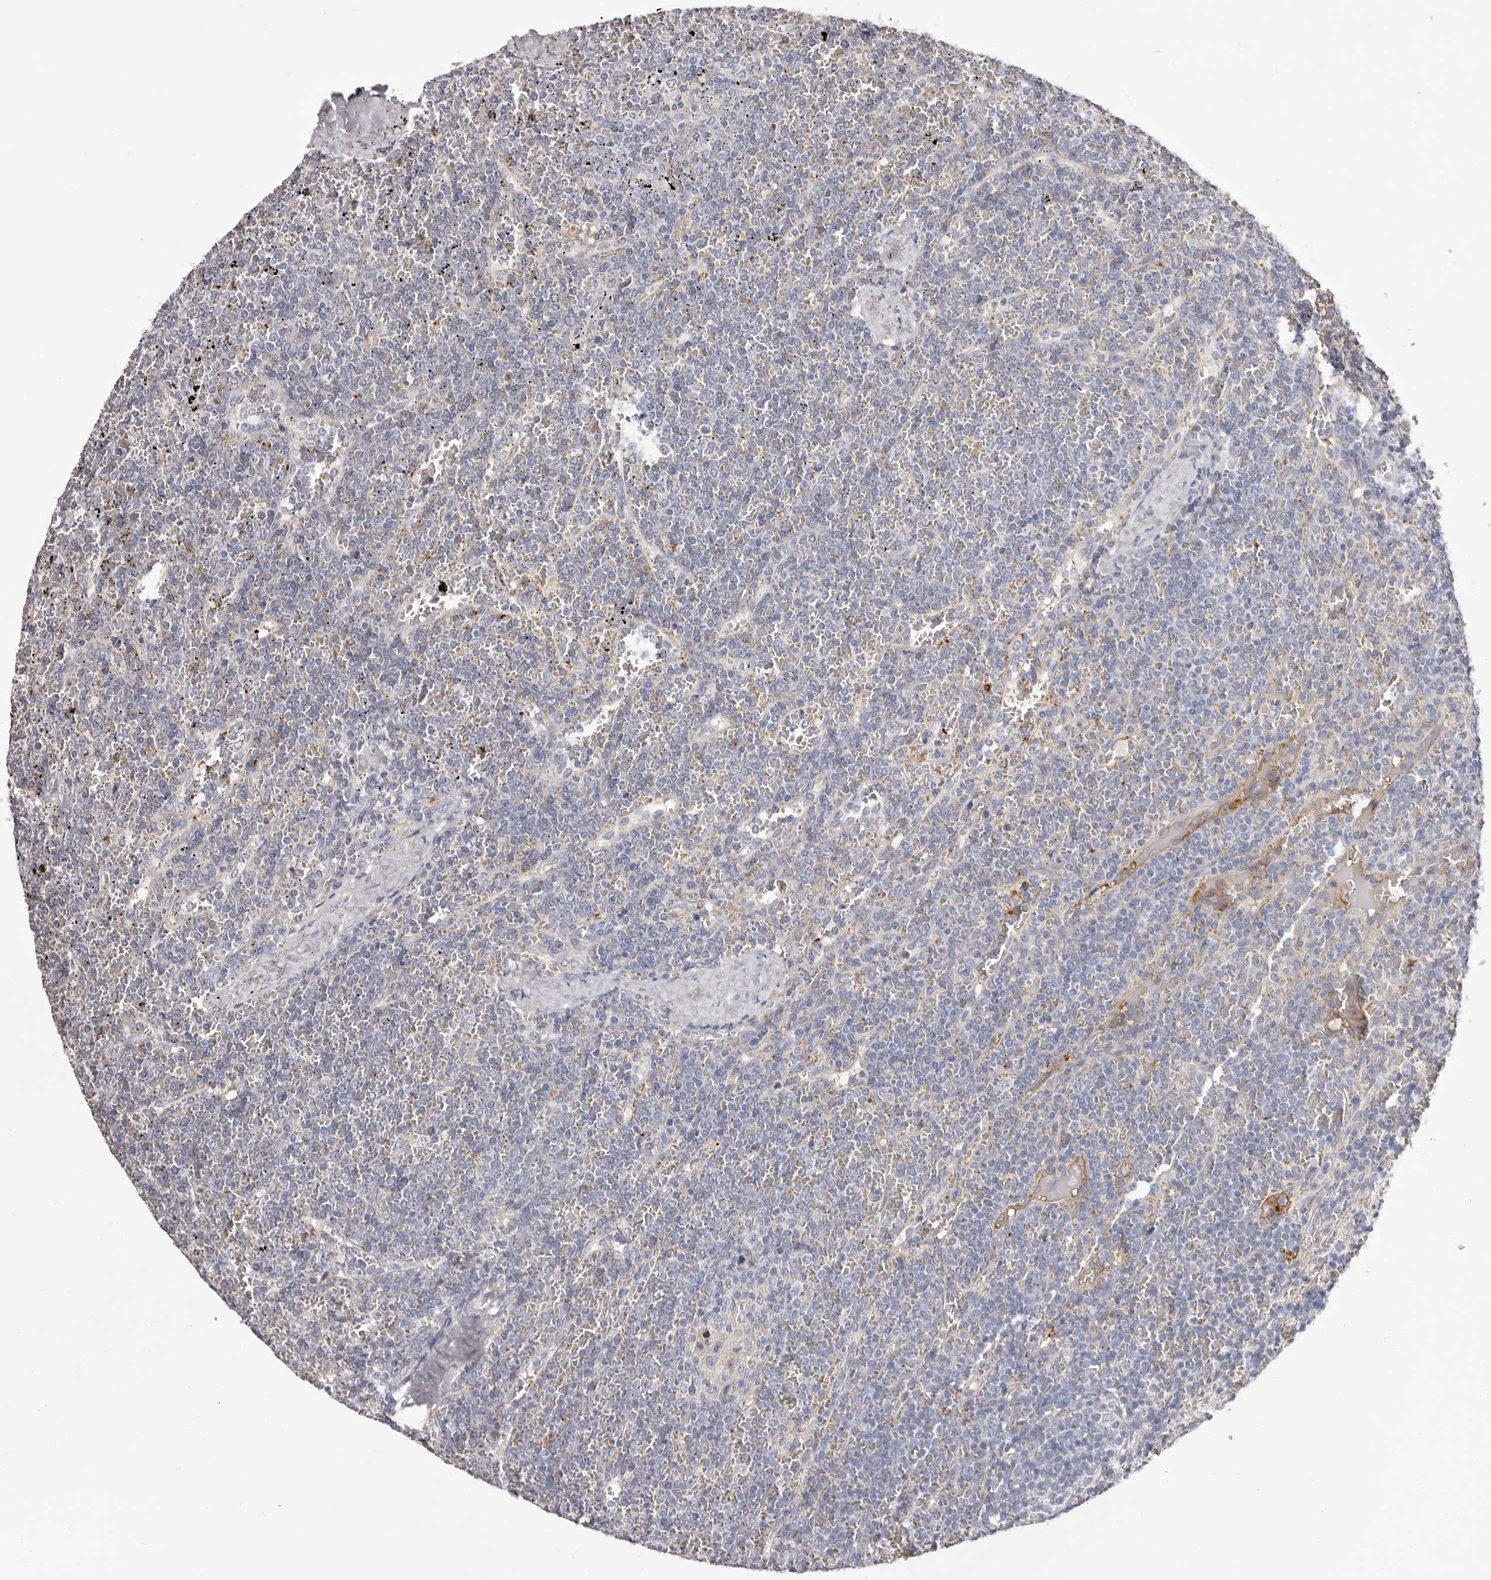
{"staining": {"intensity": "negative", "quantity": "none", "location": "none"}, "tissue": "lymphoma", "cell_type": "Tumor cells", "image_type": "cancer", "snomed": [{"axis": "morphology", "description": "Malignant lymphoma, non-Hodgkin's type, Low grade"}, {"axis": "topography", "description": "Spleen"}], "caption": "This histopathology image is of malignant lymphoma, non-Hodgkin's type (low-grade) stained with IHC to label a protein in brown with the nuclei are counter-stained blue. There is no staining in tumor cells.", "gene": "LMLN", "patient": {"sex": "female", "age": 19}}